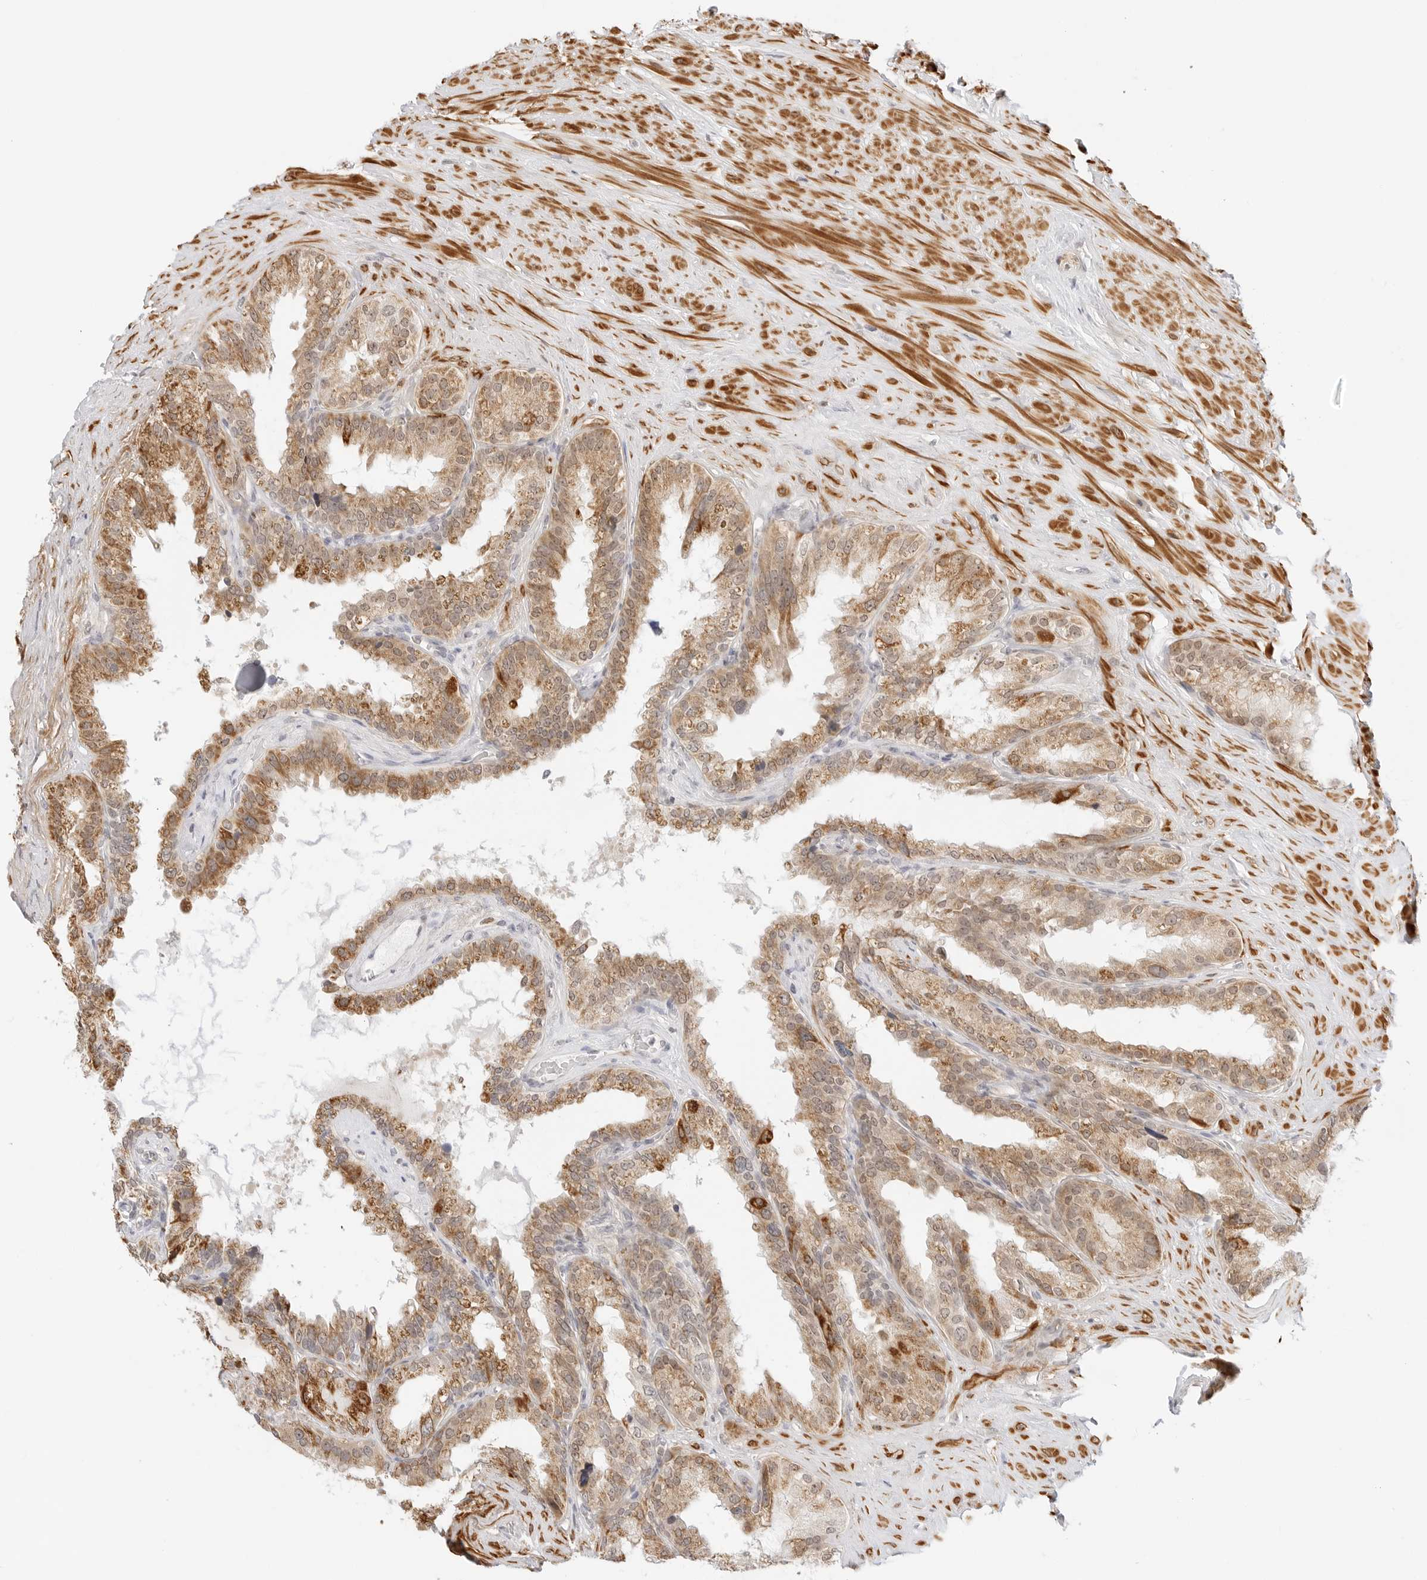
{"staining": {"intensity": "weak", "quantity": ">75%", "location": "cytoplasmic/membranous,nuclear"}, "tissue": "seminal vesicle", "cell_type": "Glandular cells", "image_type": "normal", "snomed": [{"axis": "morphology", "description": "Normal tissue, NOS"}, {"axis": "topography", "description": "Seminal veicle"}], "caption": "Approximately >75% of glandular cells in unremarkable human seminal vesicle reveal weak cytoplasmic/membranous,nuclear protein positivity as visualized by brown immunohistochemical staining.", "gene": "GORAB", "patient": {"sex": "male", "age": 80}}